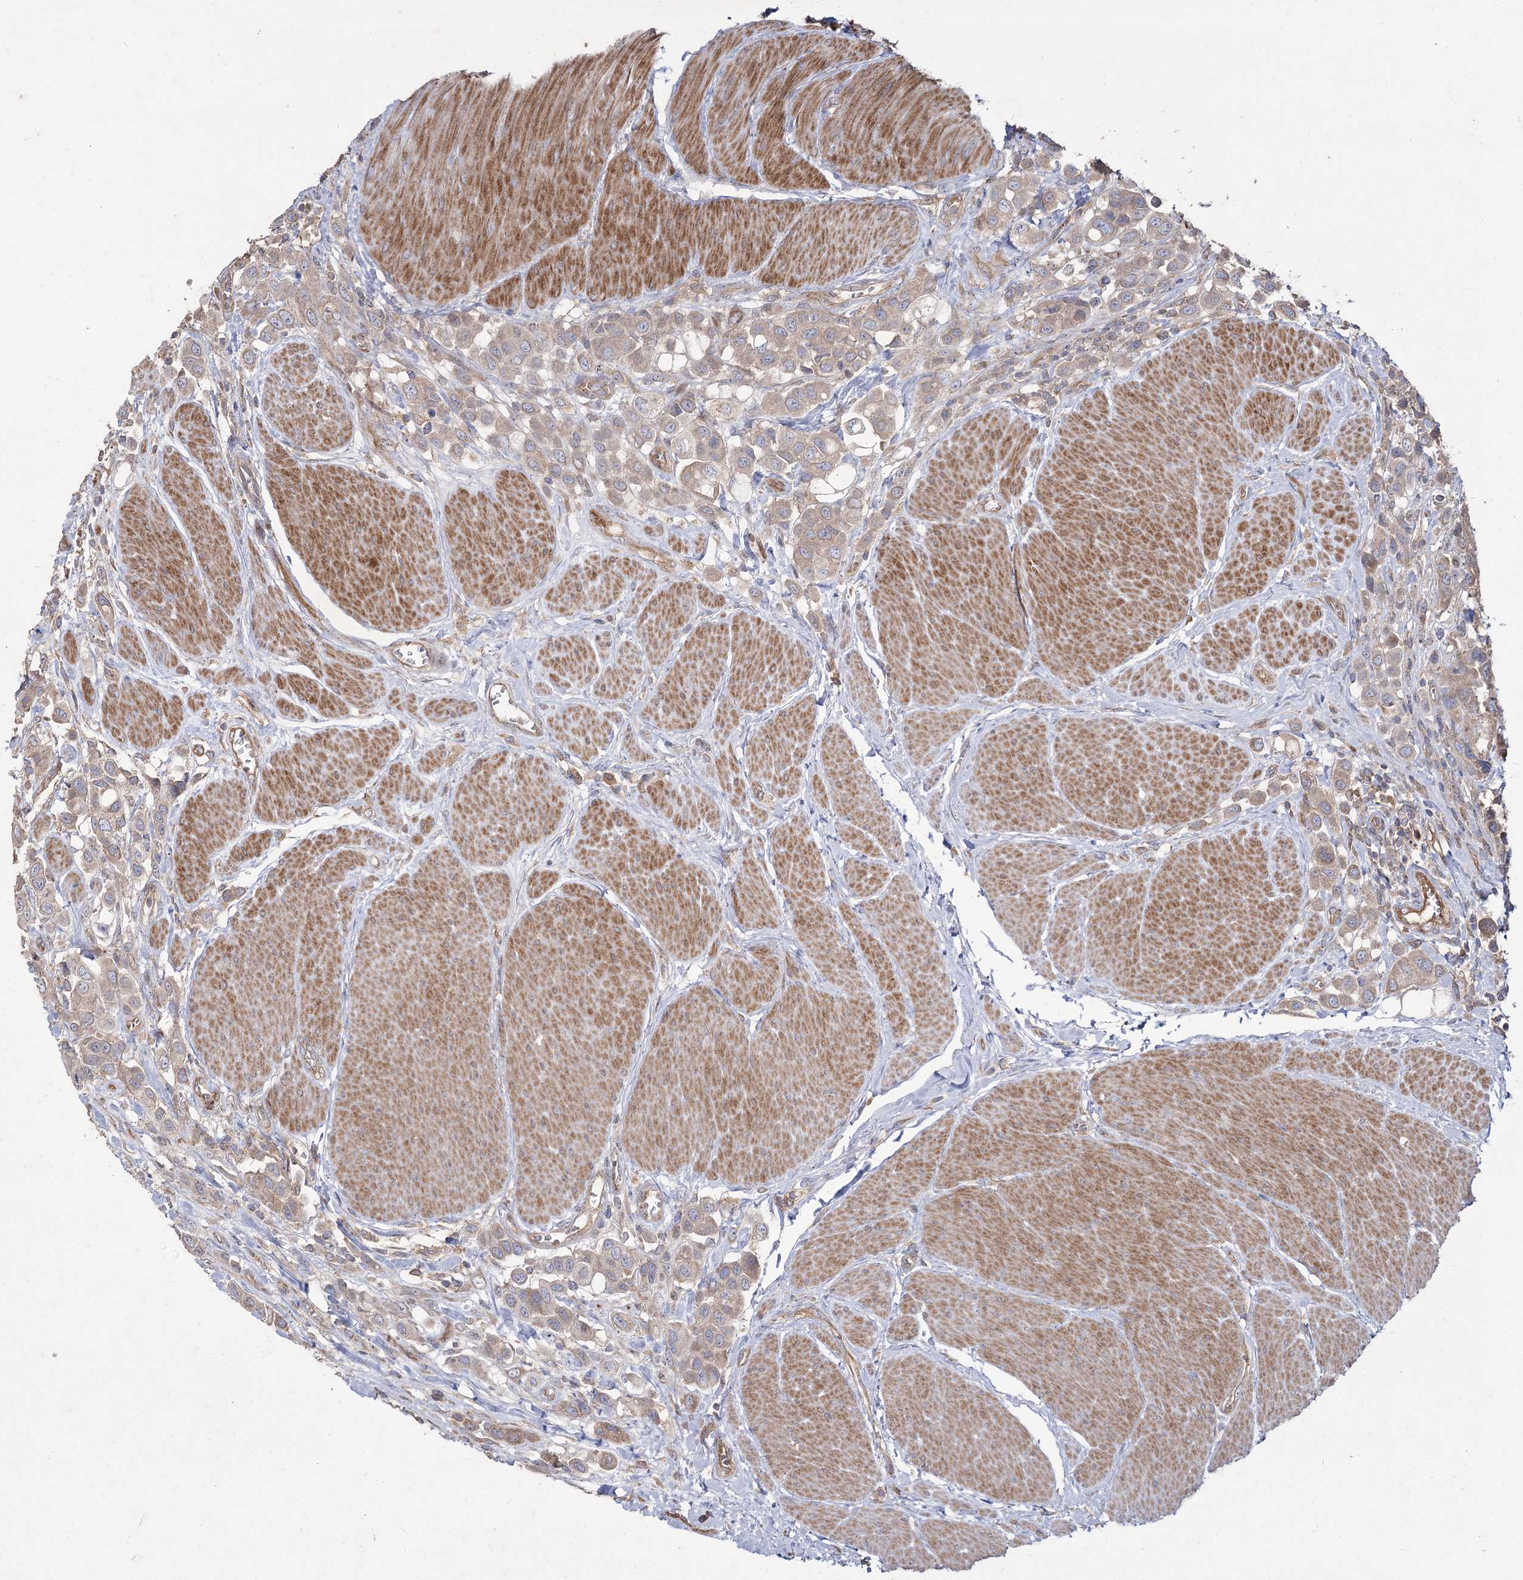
{"staining": {"intensity": "moderate", "quantity": "25%-75%", "location": "cytoplasmic/membranous"}, "tissue": "urothelial cancer", "cell_type": "Tumor cells", "image_type": "cancer", "snomed": [{"axis": "morphology", "description": "Urothelial carcinoma, High grade"}, {"axis": "topography", "description": "Urinary bladder"}], "caption": "Approximately 25%-75% of tumor cells in human urothelial cancer show moderate cytoplasmic/membranous protein expression as visualized by brown immunohistochemical staining.", "gene": "SH3TC1", "patient": {"sex": "male", "age": 50}}